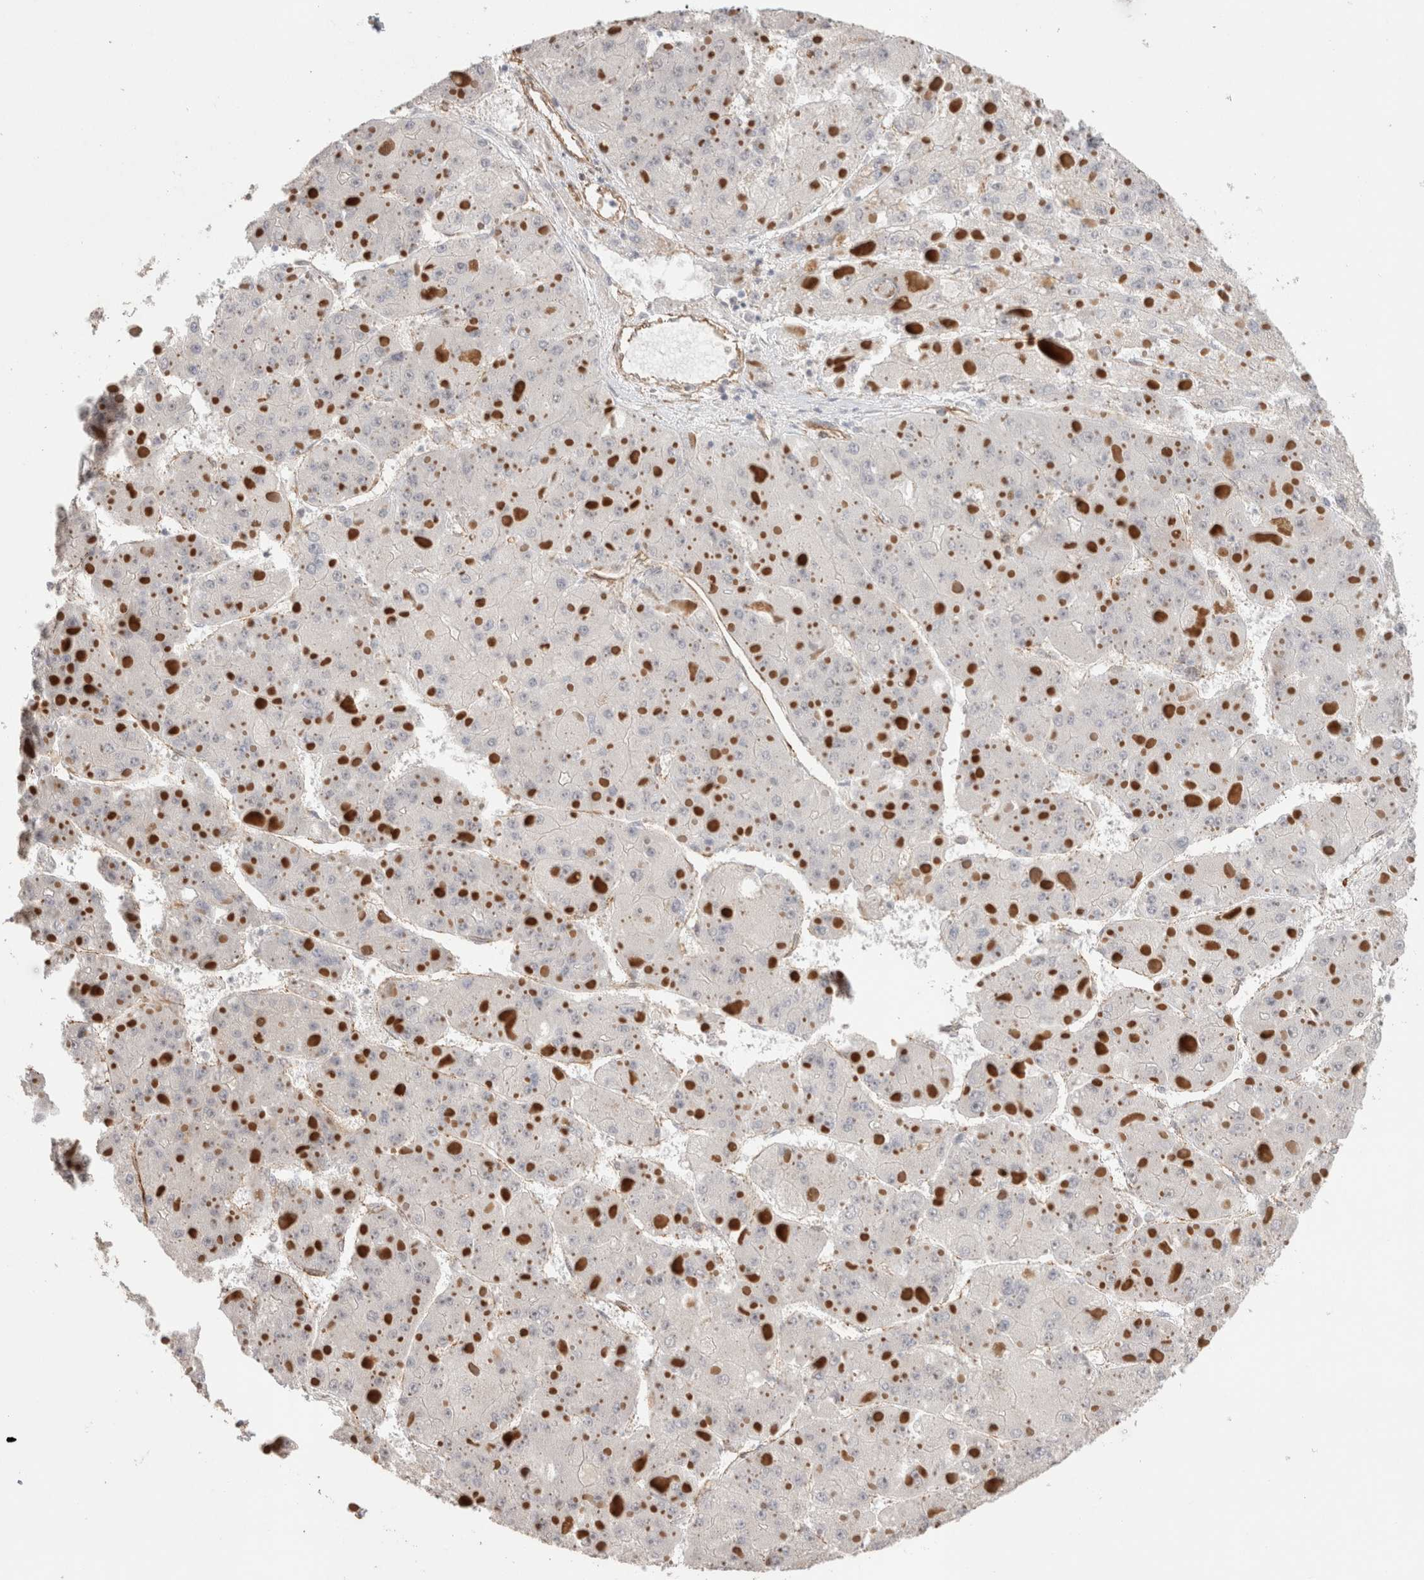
{"staining": {"intensity": "negative", "quantity": "none", "location": "none"}, "tissue": "liver cancer", "cell_type": "Tumor cells", "image_type": "cancer", "snomed": [{"axis": "morphology", "description": "Carcinoma, Hepatocellular, NOS"}, {"axis": "topography", "description": "Liver"}], "caption": "Immunohistochemistry (IHC) histopathology image of neoplastic tissue: hepatocellular carcinoma (liver) stained with DAB (3,3'-diaminobenzidine) reveals no significant protein expression in tumor cells. Brightfield microscopy of immunohistochemistry (IHC) stained with DAB (3,3'-diaminobenzidine) (brown) and hematoxylin (blue), captured at high magnification.", "gene": "CAAP1", "patient": {"sex": "female", "age": 73}}